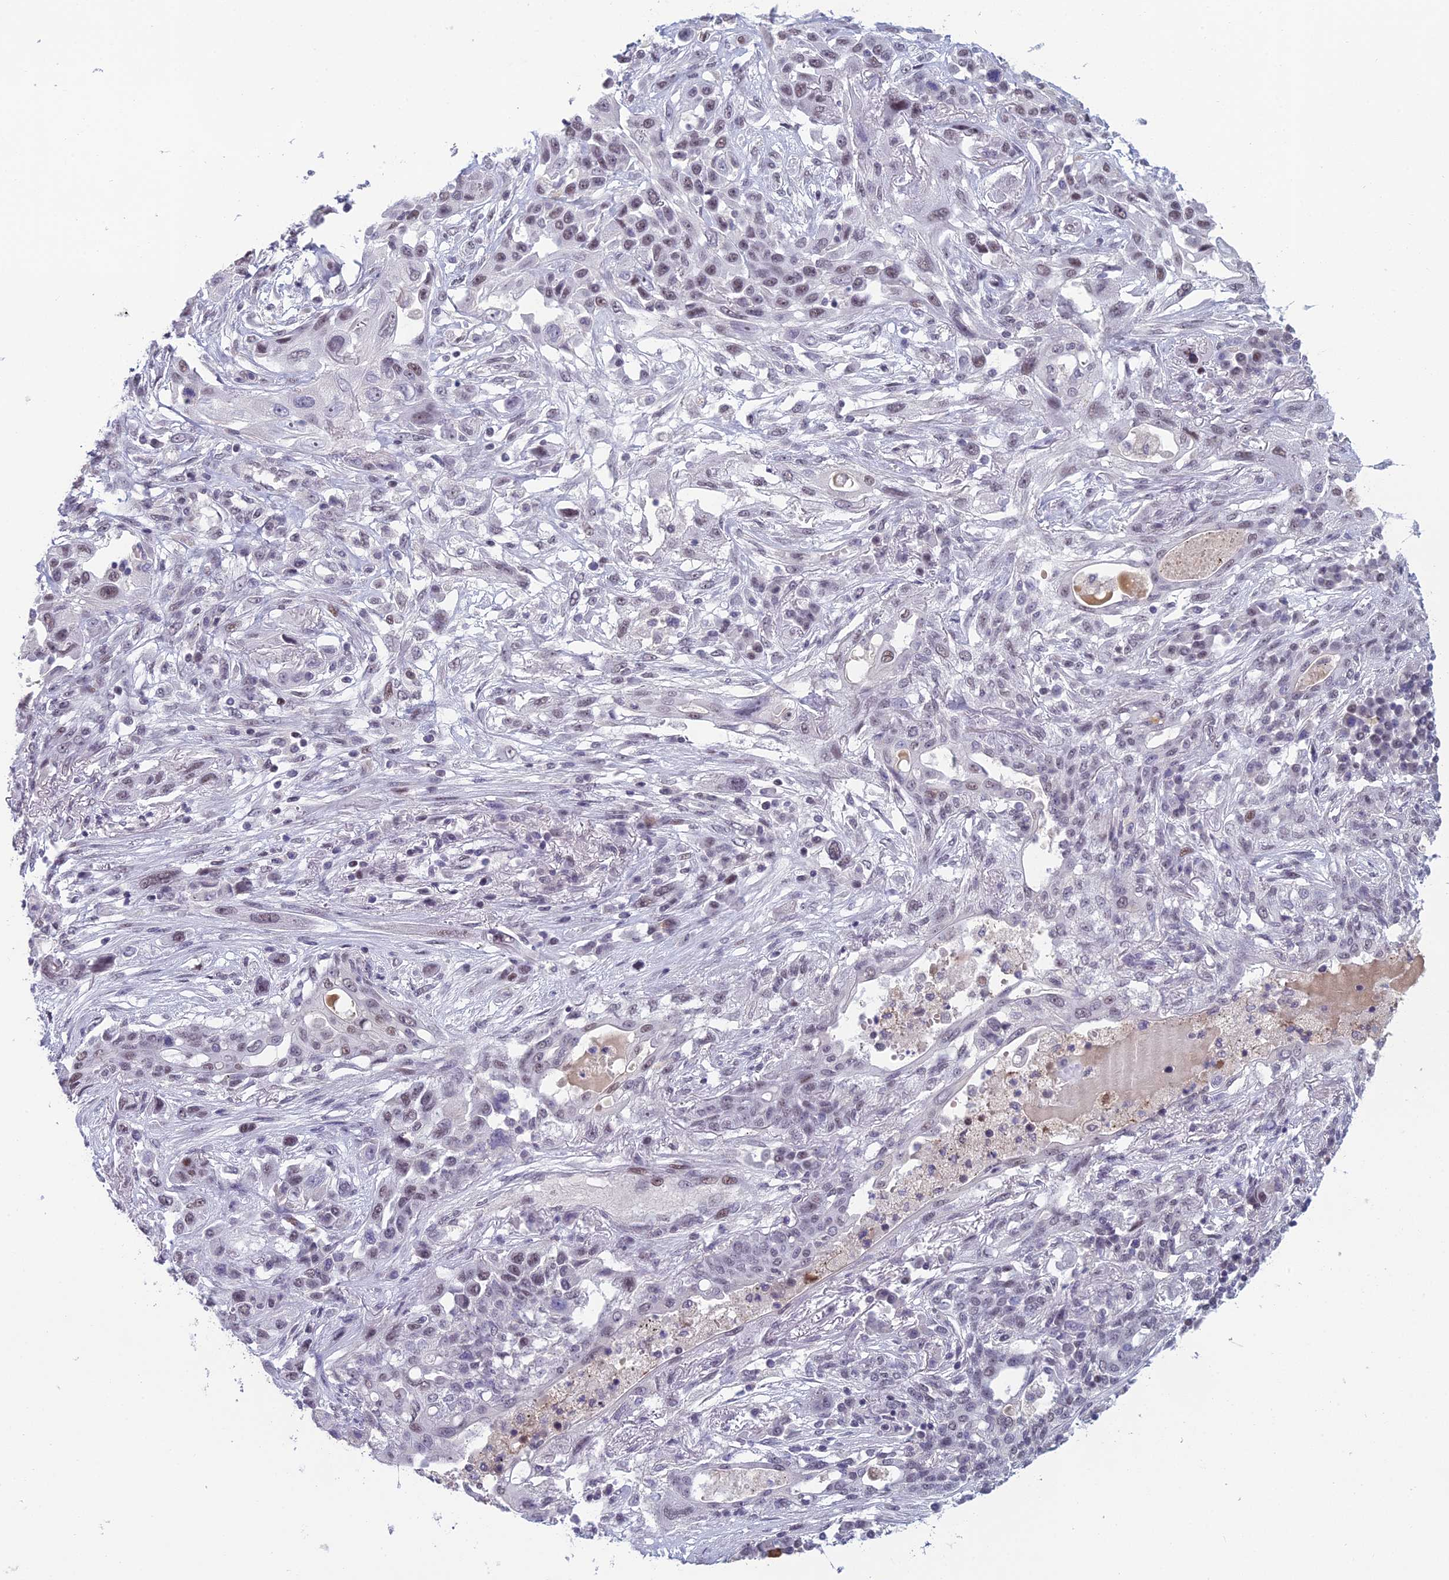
{"staining": {"intensity": "weak", "quantity": "25%-75%", "location": "nuclear"}, "tissue": "lung cancer", "cell_type": "Tumor cells", "image_type": "cancer", "snomed": [{"axis": "morphology", "description": "Squamous cell carcinoma, NOS"}, {"axis": "topography", "description": "Lung"}], "caption": "A histopathology image showing weak nuclear positivity in about 25%-75% of tumor cells in lung squamous cell carcinoma, as visualized by brown immunohistochemical staining.", "gene": "RGS17", "patient": {"sex": "female", "age": 70}}